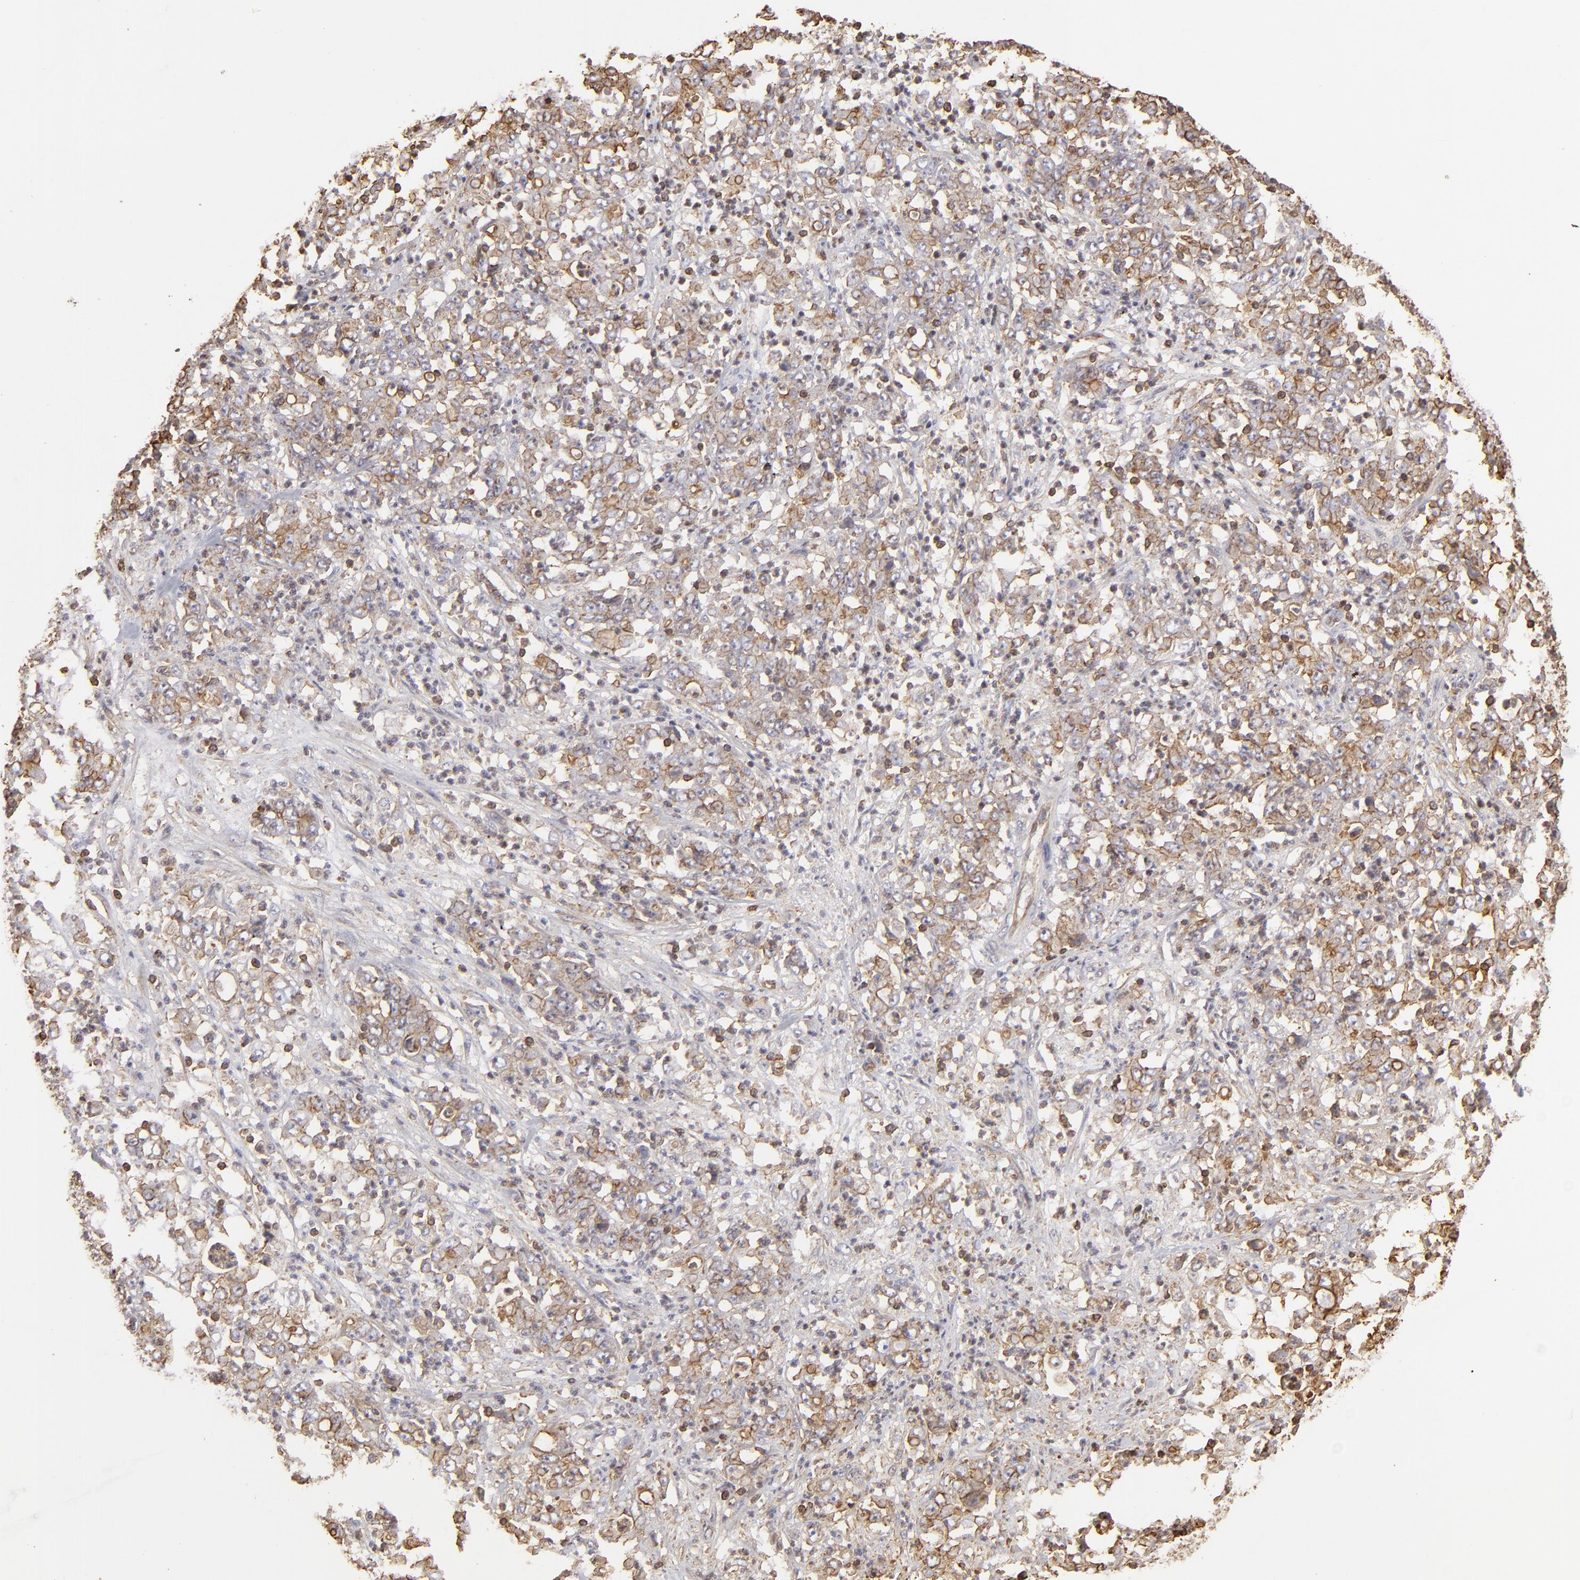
{"staining": {"intensity": "moderate", "quantity": ">75%", "location": "cytoplasmic/membranous"}, "tissue": "stomach cancer", "cell_type": "Tumor cells", "image_type": "cancer", "snomed": [{"axis": "morphology", "description": "Adenocarcinoma, NOS"}, {"axis": "topography", "description": "Stomach, lower"}], "caption": "Immunohistochemistry (DAB) staining of human stomach cancer (adenocarcinoma) demonstrates moderate cytoplasmic/membranous protein expression in about >75% of tumor cells.", "gene": "ACTB", "patient": {"sex": "female", "age": 71}}